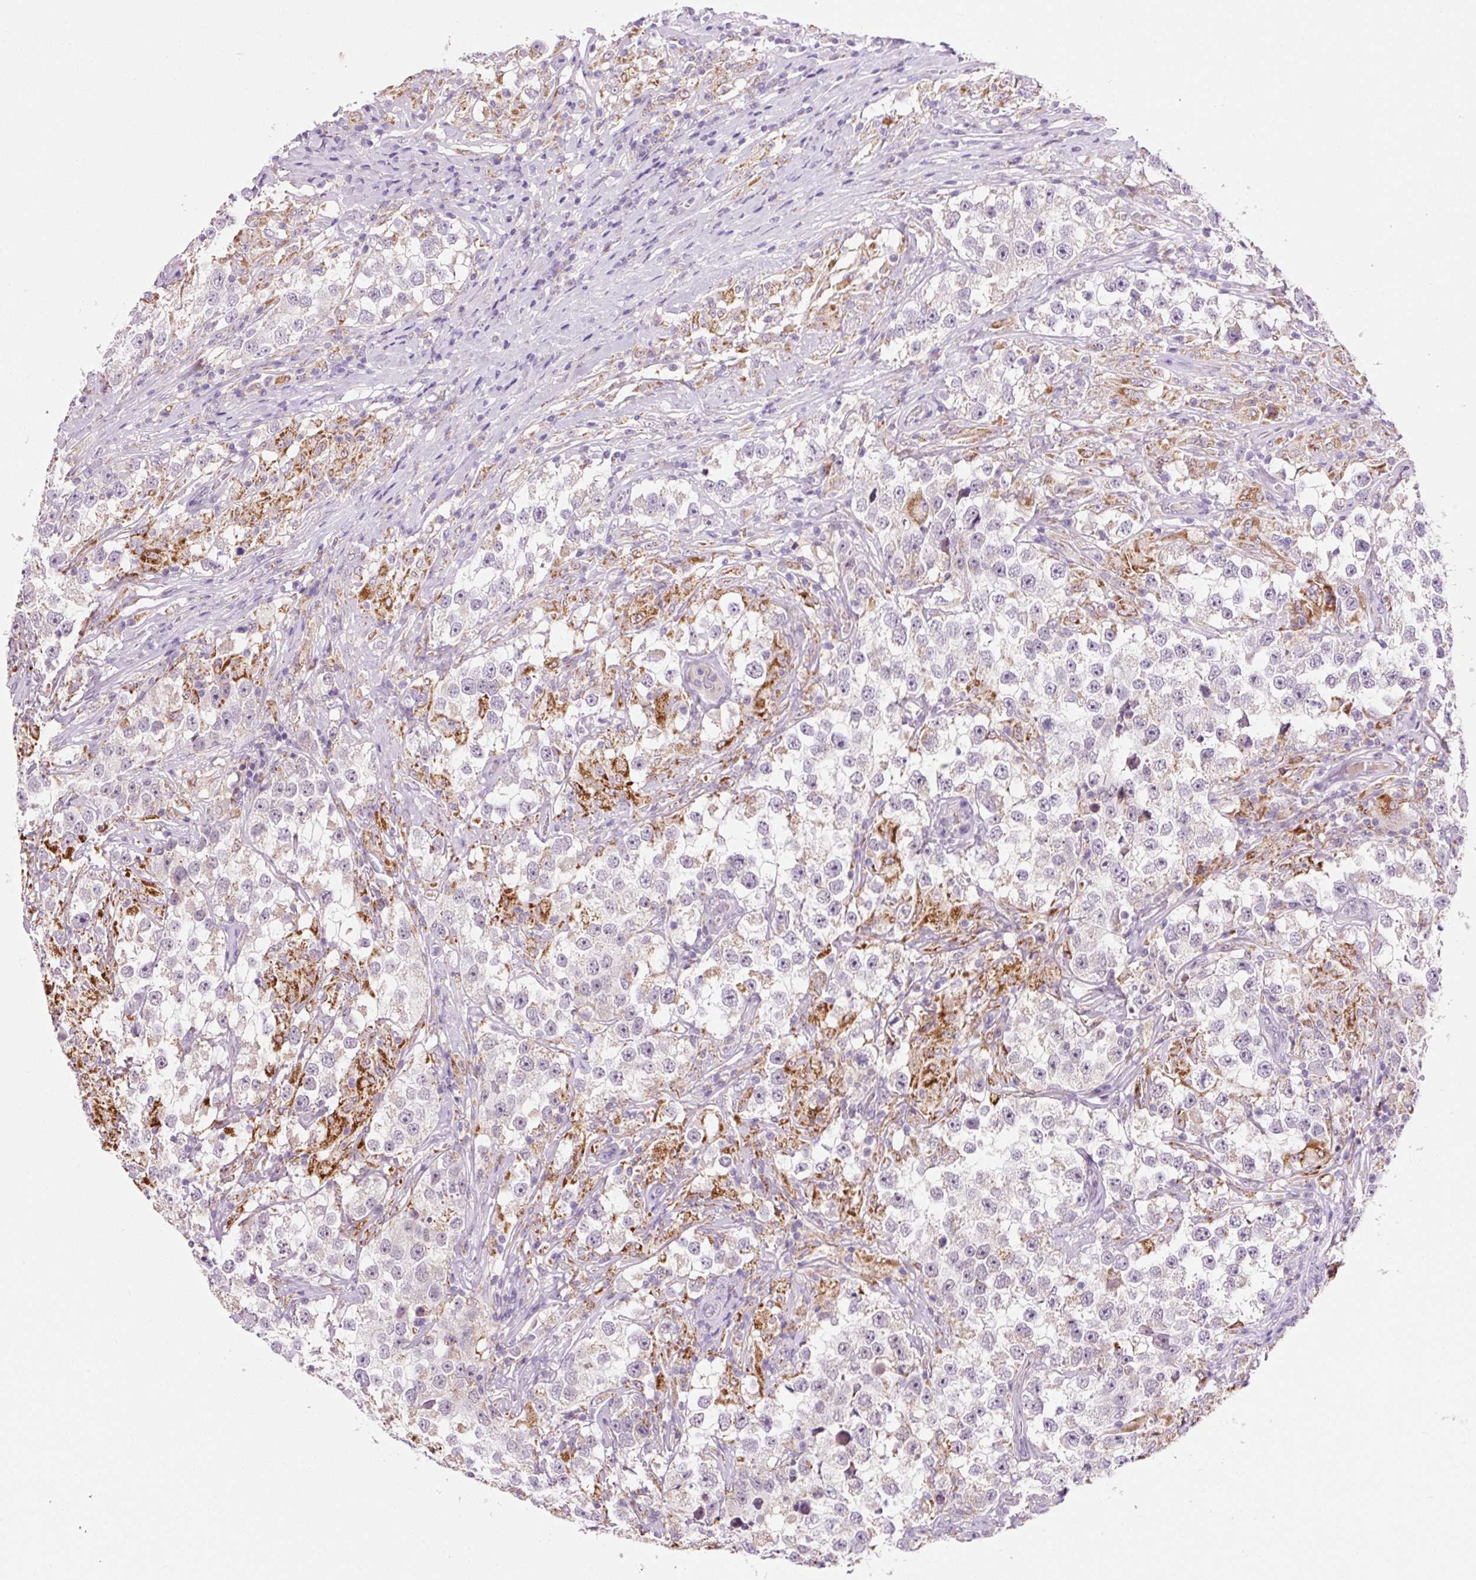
{"staining": {"intensity": "negative", "quantity": "none", "location": "none"}, "tissue": "testis cancer", "cell_type": "Tumor cells", "image_type": "cancer", "snomed": [{"axis": "morphology", "description": "Seminoma, NOS"}, {"axis": "topography", "description": "Testis"}], "caption": "Testis cancer (seminoma) stained for a protein using immunohistochemistry (IHC) displays no positivity tumor cells.", "gene": "PCK2", "patient": {"sex": "male", "age": 46}}